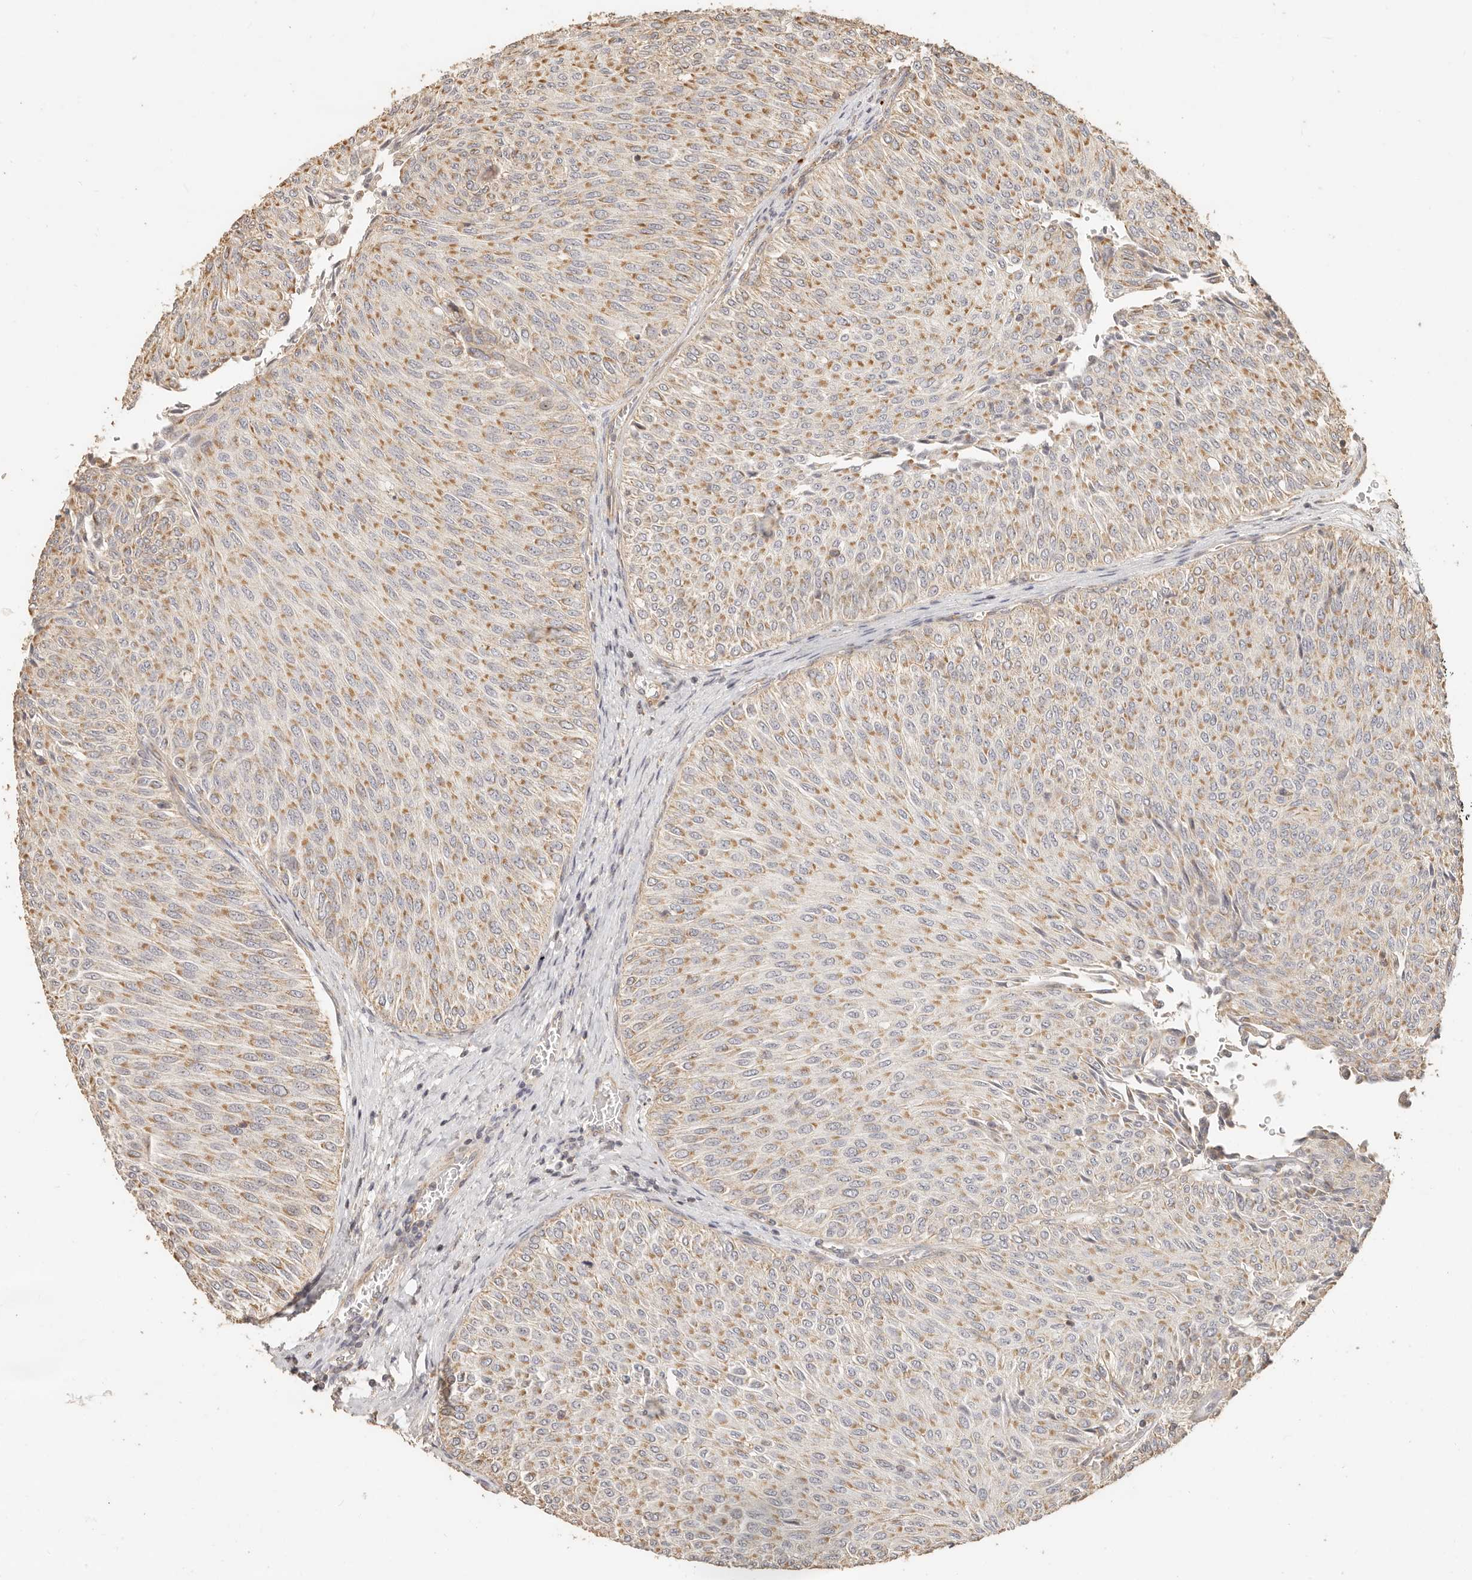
{"staining": {"intensity": "moderate", "quantity": ">75%", "location": "cytoplasmic/membranous"}, "tissue": "urothelial cancer", "cell_type": "Tumor cells", "image_type": "cancer", "snomed": [{"axis": "morphology", "description": "Urothelial carcinoma, Low grade"}, {"axis": "topography", "description": "Urinary bladder"}], "caption": "Protein staining of urothelial carcinoma (low-grade) tissue displays moderate cytoplasmic/membranous expression in about >75% of tumor cells. The protein is shown in brown color, while the nuclei are stained blue.", "gene": "PTPN22", "patient": {"sex": "male", "age": 78}}